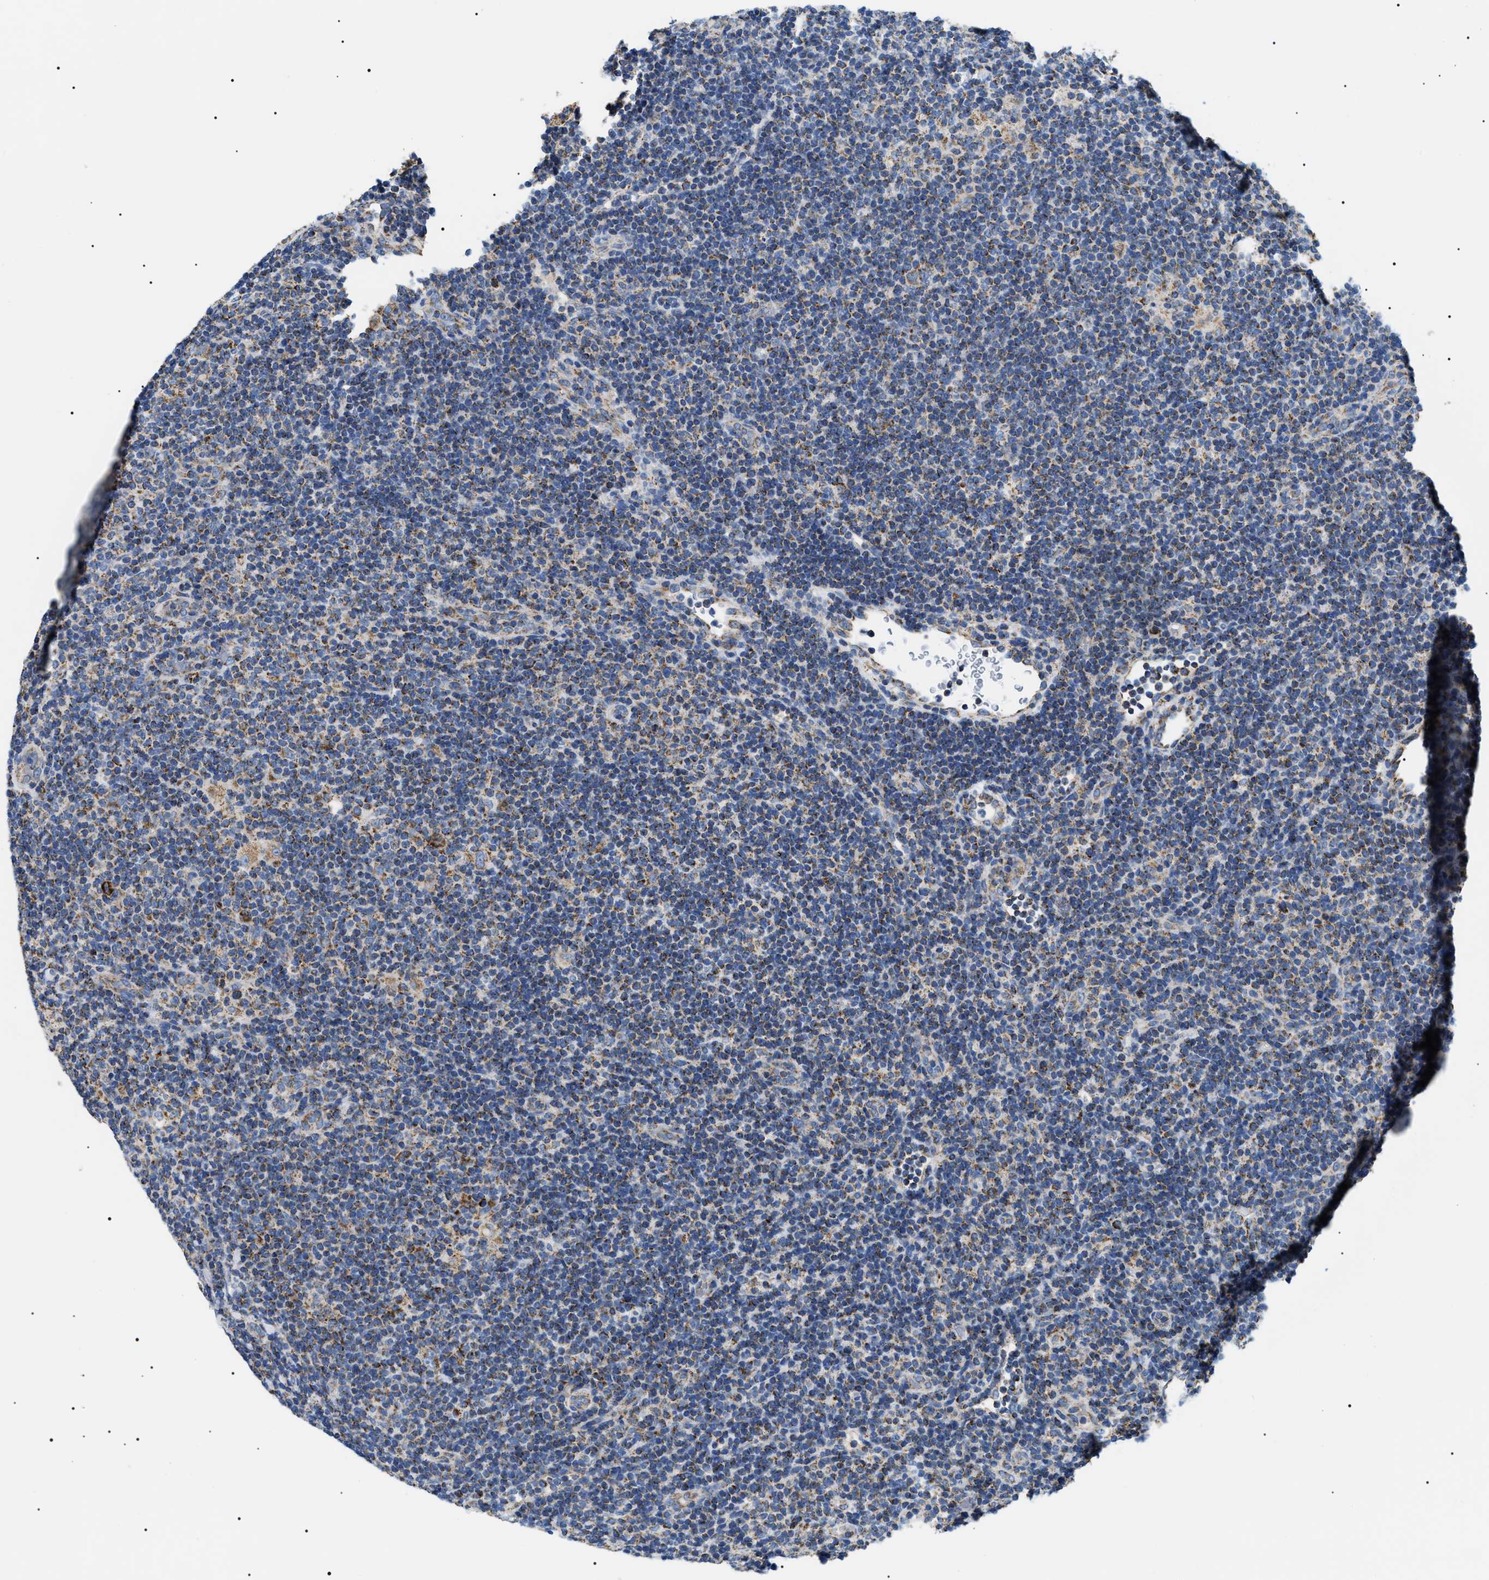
{"staining": {"intensity": "weak", "quantity": ">75%", "location": "cytoplasmic/membranous"}, "tissue": "lymphoma", "cell_type": "Tumor cells", "image_type": "cancer", "snomed": [{"axis": "morphology", "description": "Hodgkin's disease, NOS"}, {"axis": "topography", "description": "Lymph node"}], "caption": "Brown immunohistochemical staining in human Hodgkin's disease exhibits weak cytoplasmic/membranous staining in about >75% of tumor cells.", "gene": "OXSM", "patient": {"sex": "female", "age": 57}}